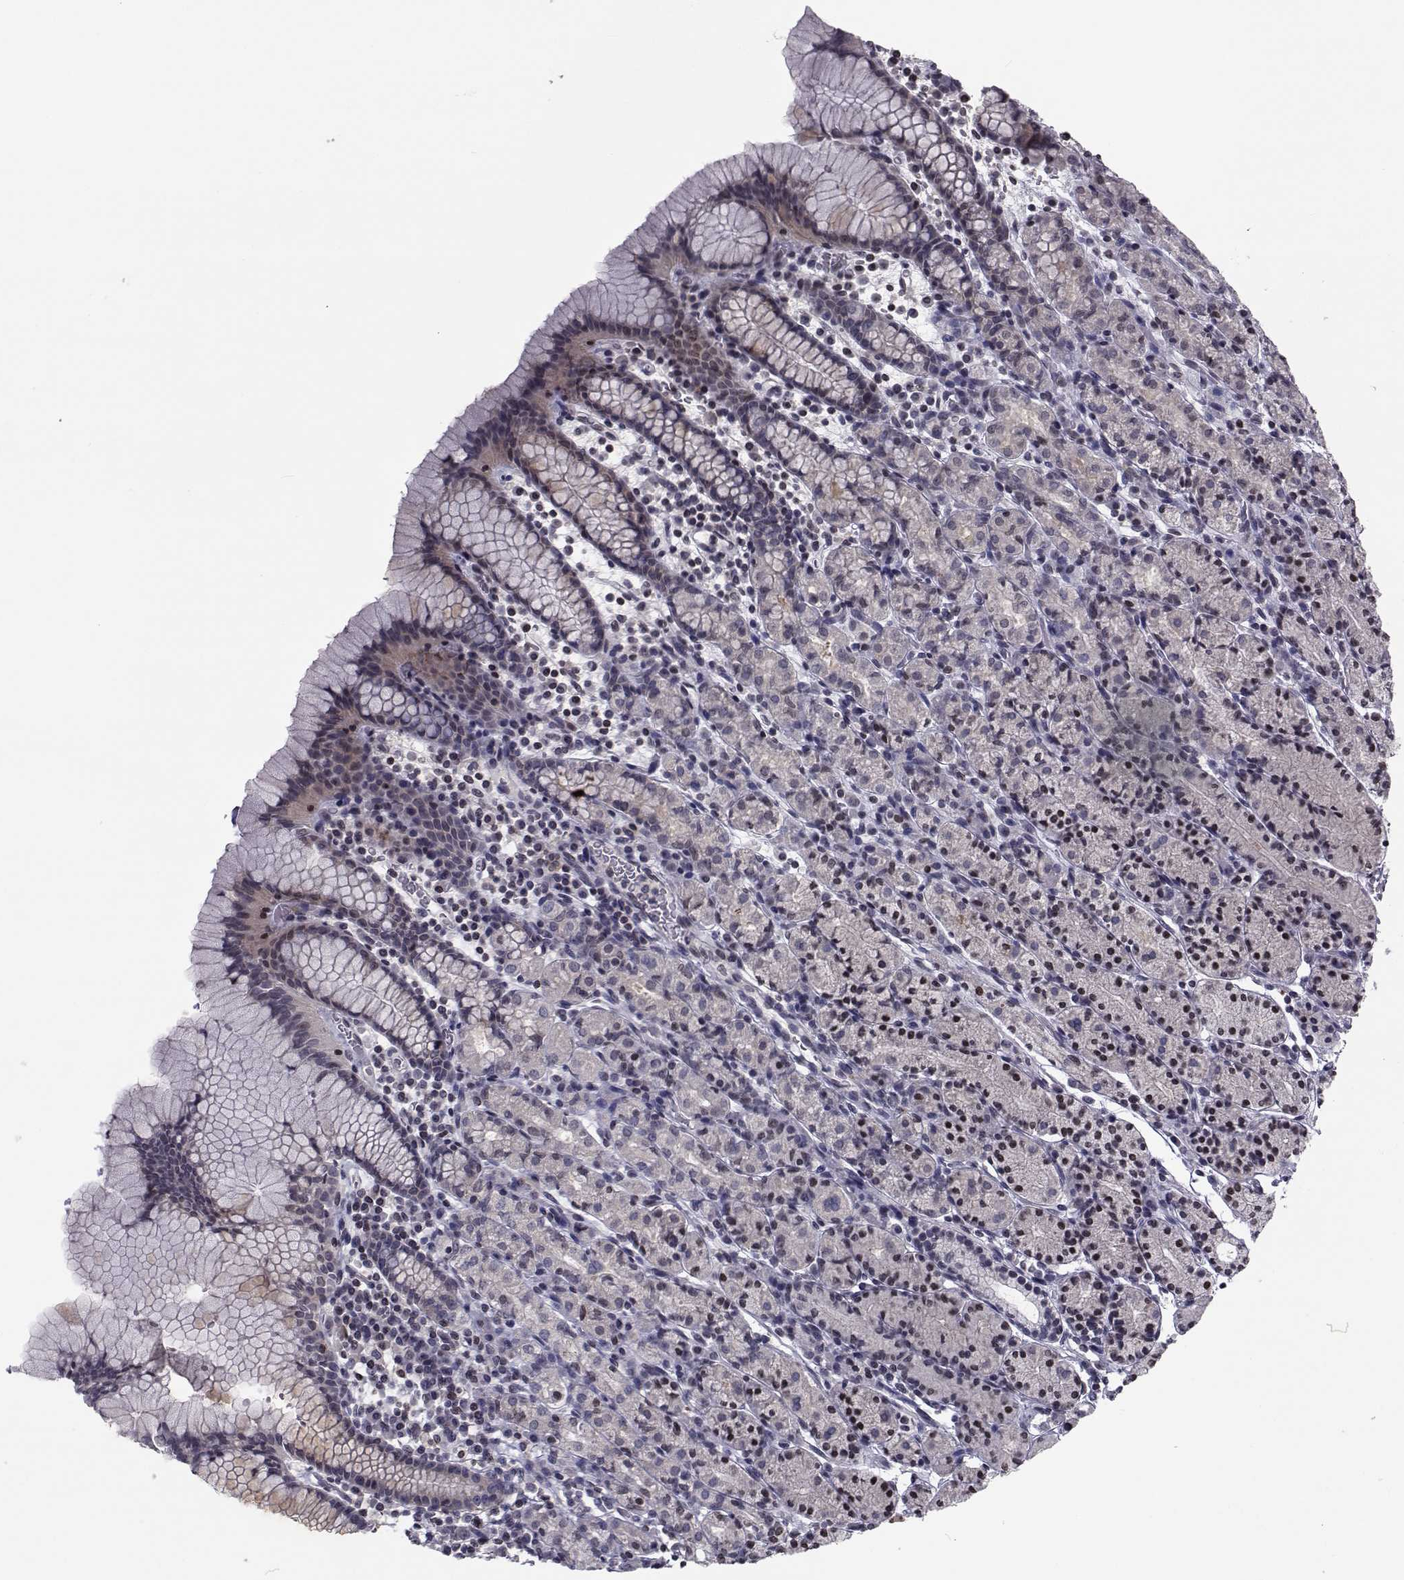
{"staining": {"intensity": "strong", "quantity": "<25%", "location": "nuclear"}, "tissue": "stomach", "cell_type": "Glandular cells", "image_type": "normal", "snomed": [{"axis": "morphology", "description": "Normal tissue, NOS"}, {"axis": "topography", "description": "Stomach, upper"}, {"axis": "topography", "description": "Stomach"}], "caption": "Human stomach stained for a protein (brown) demonstrates strong nuclear positive staining in approximately <25% of glandular cells.", "gene": "PCP4L1", "patient": {"sex": "male", "age": 62}}